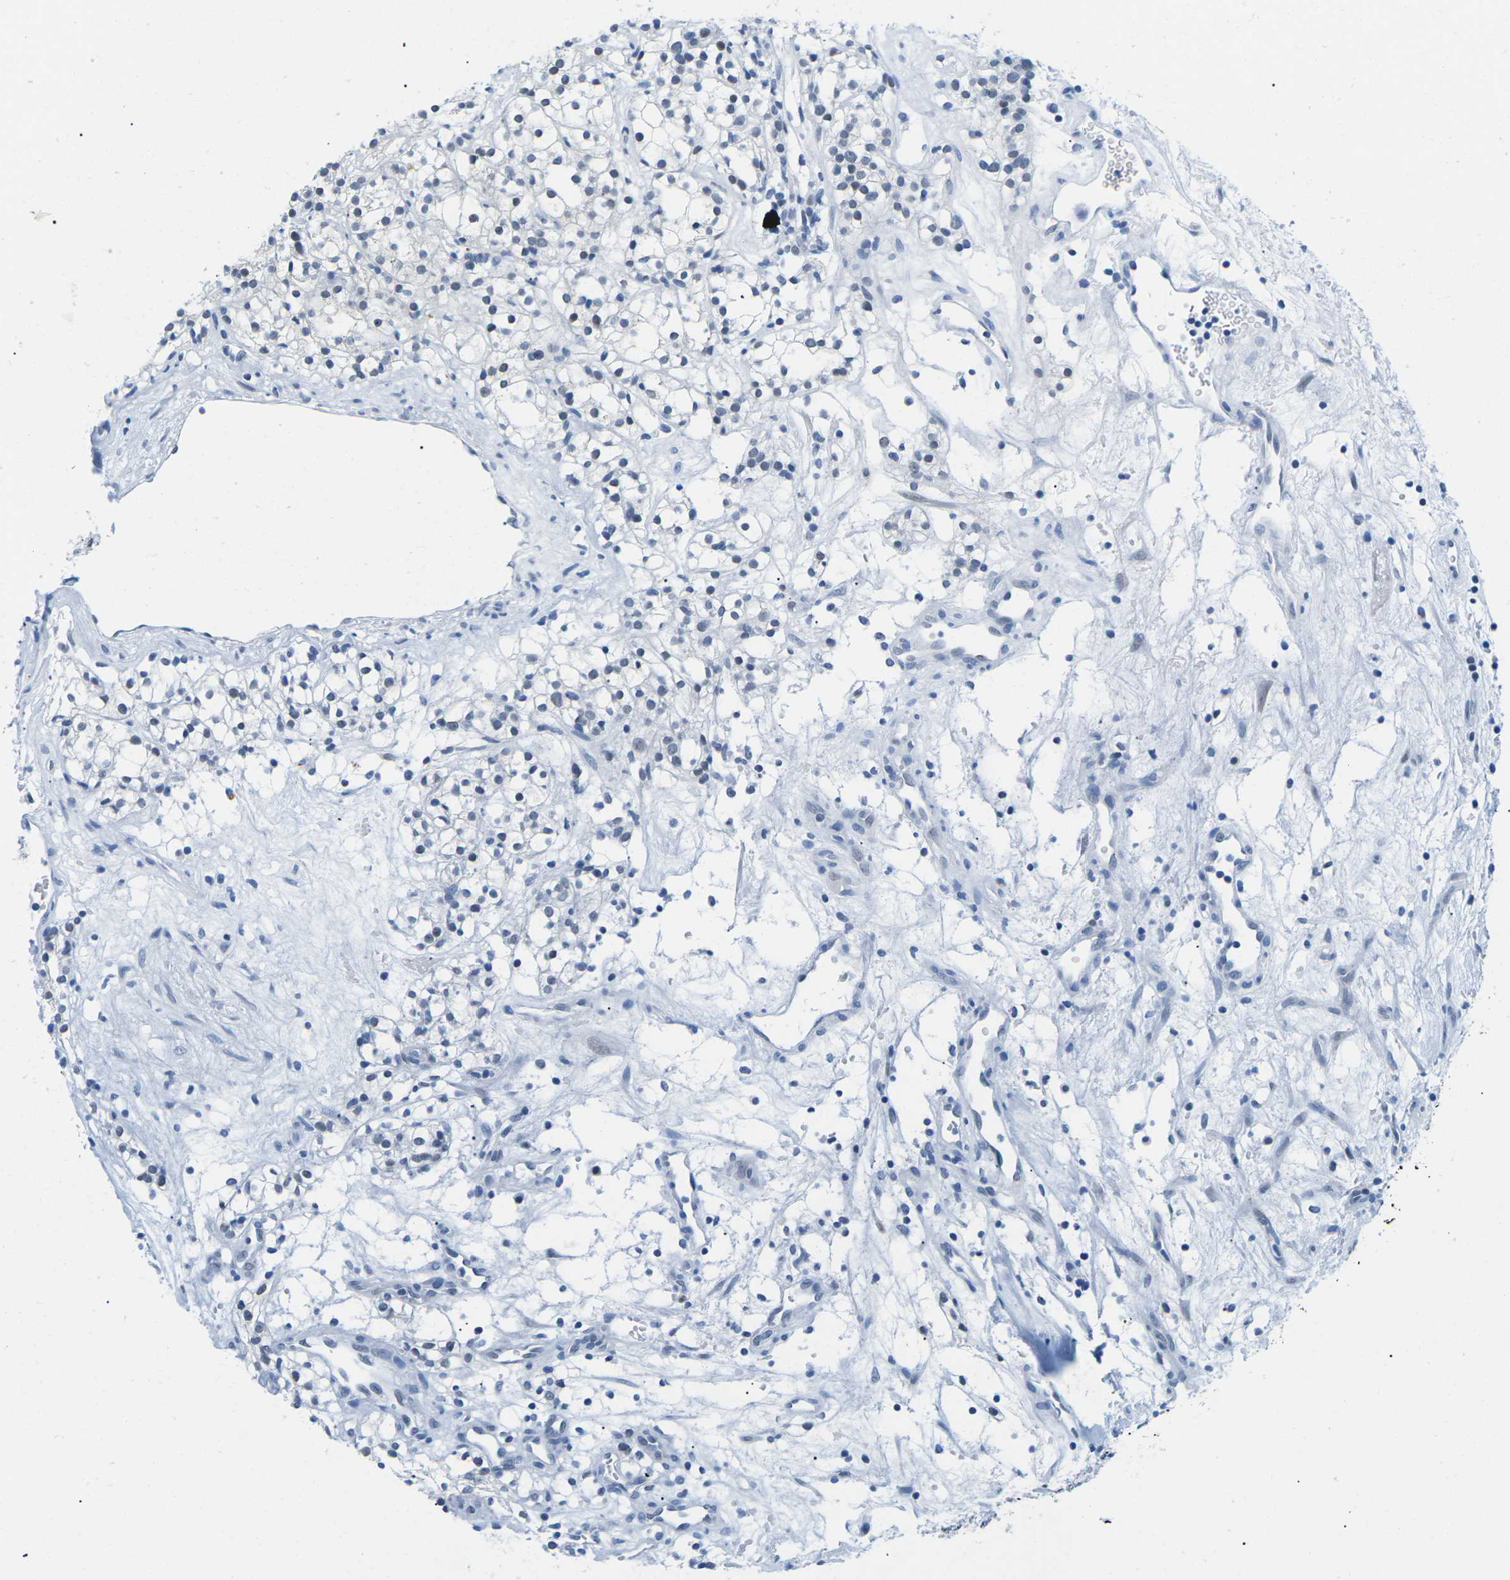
{"staining": {"intensity": "negative", "quantity": "none", "location": "none"}, "tissue": "renal cancer", "cell_type": "Tumor cells", "image_type": "cancer", "snomed": [{"axis": "morphology", "description": "Adenocarcinoma, NOS"}, {"axis": "topography", "description": "Kidney"}], "caption": "High magnification brightfield microscopy of renal cancer stained with DAB (brown) and counterstained with hematoxylin (blue): tumor cells show no significant staining.", "gene": "UBA7", "patient": {"sex": "male", "age": 59}}